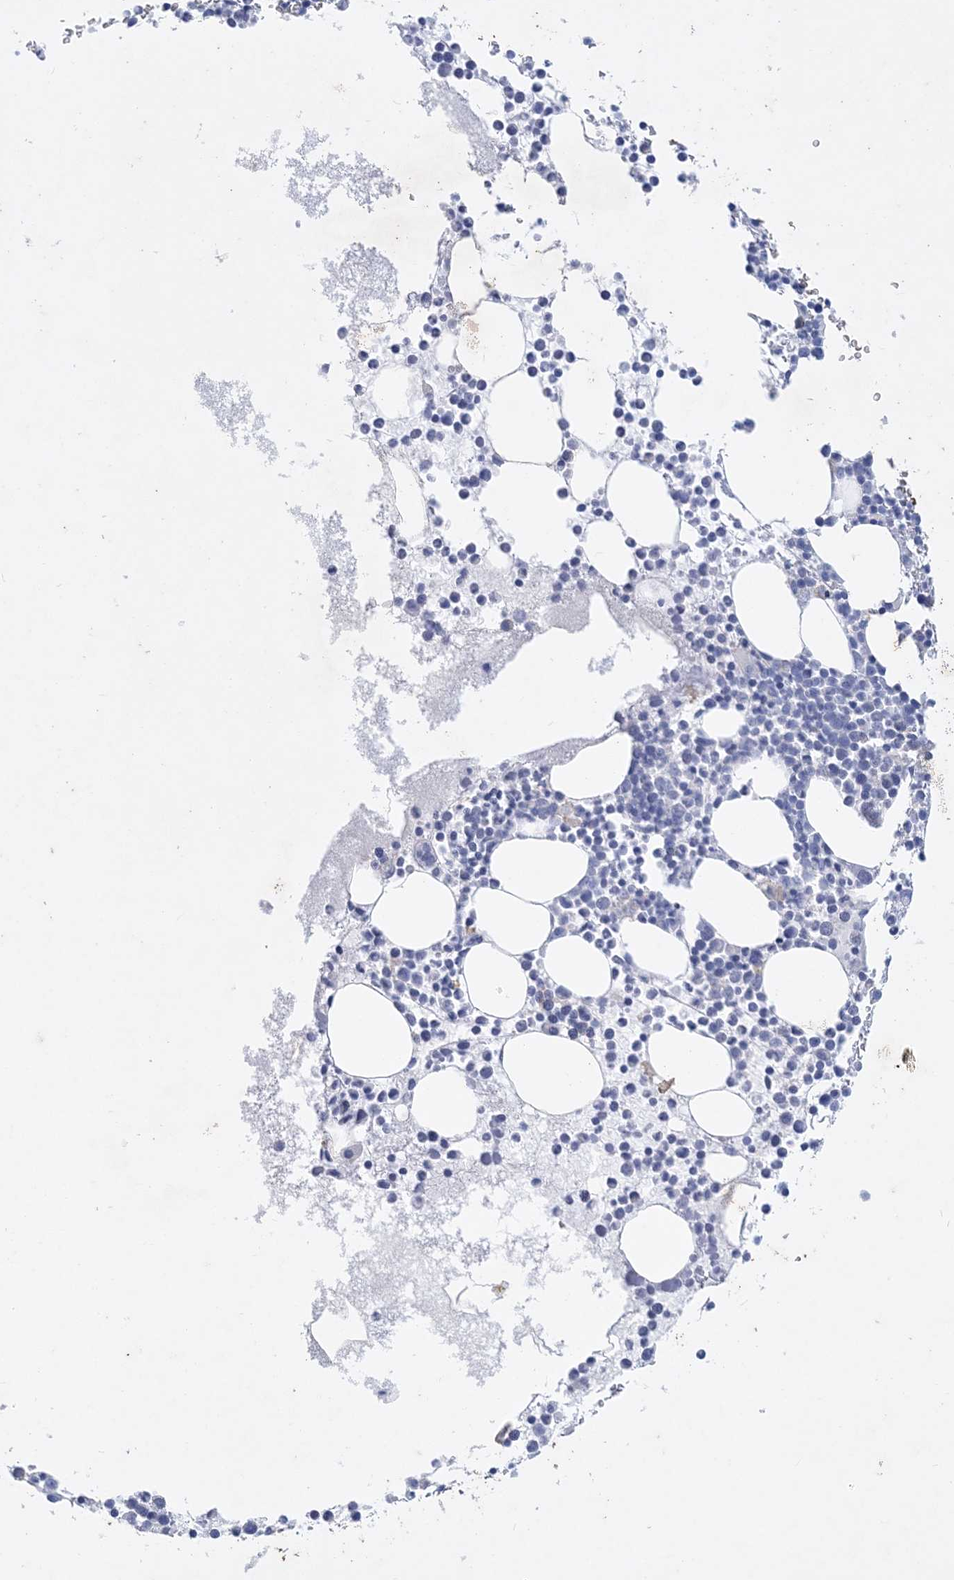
{"staining": {"intensity": "negative", "quantity": "none", "location": "none"}, "tissue": "bone marrow", "cell_type": "Hematopoietic cells", "image_type": "normal", "snomed": [{"axis": "morphology", "description": "Normal tissue, NOS"}, {"axis": "topography", "description": "Bone marrow"}], "caption": "DAB (3,3'-diaminobenzidine) immunohistochemical staining of benign human bone marrow exhibits no significant staining in hematopoietic cells.", "gene": "COPS8", "patient": {"sex": "female", "age": 78}}